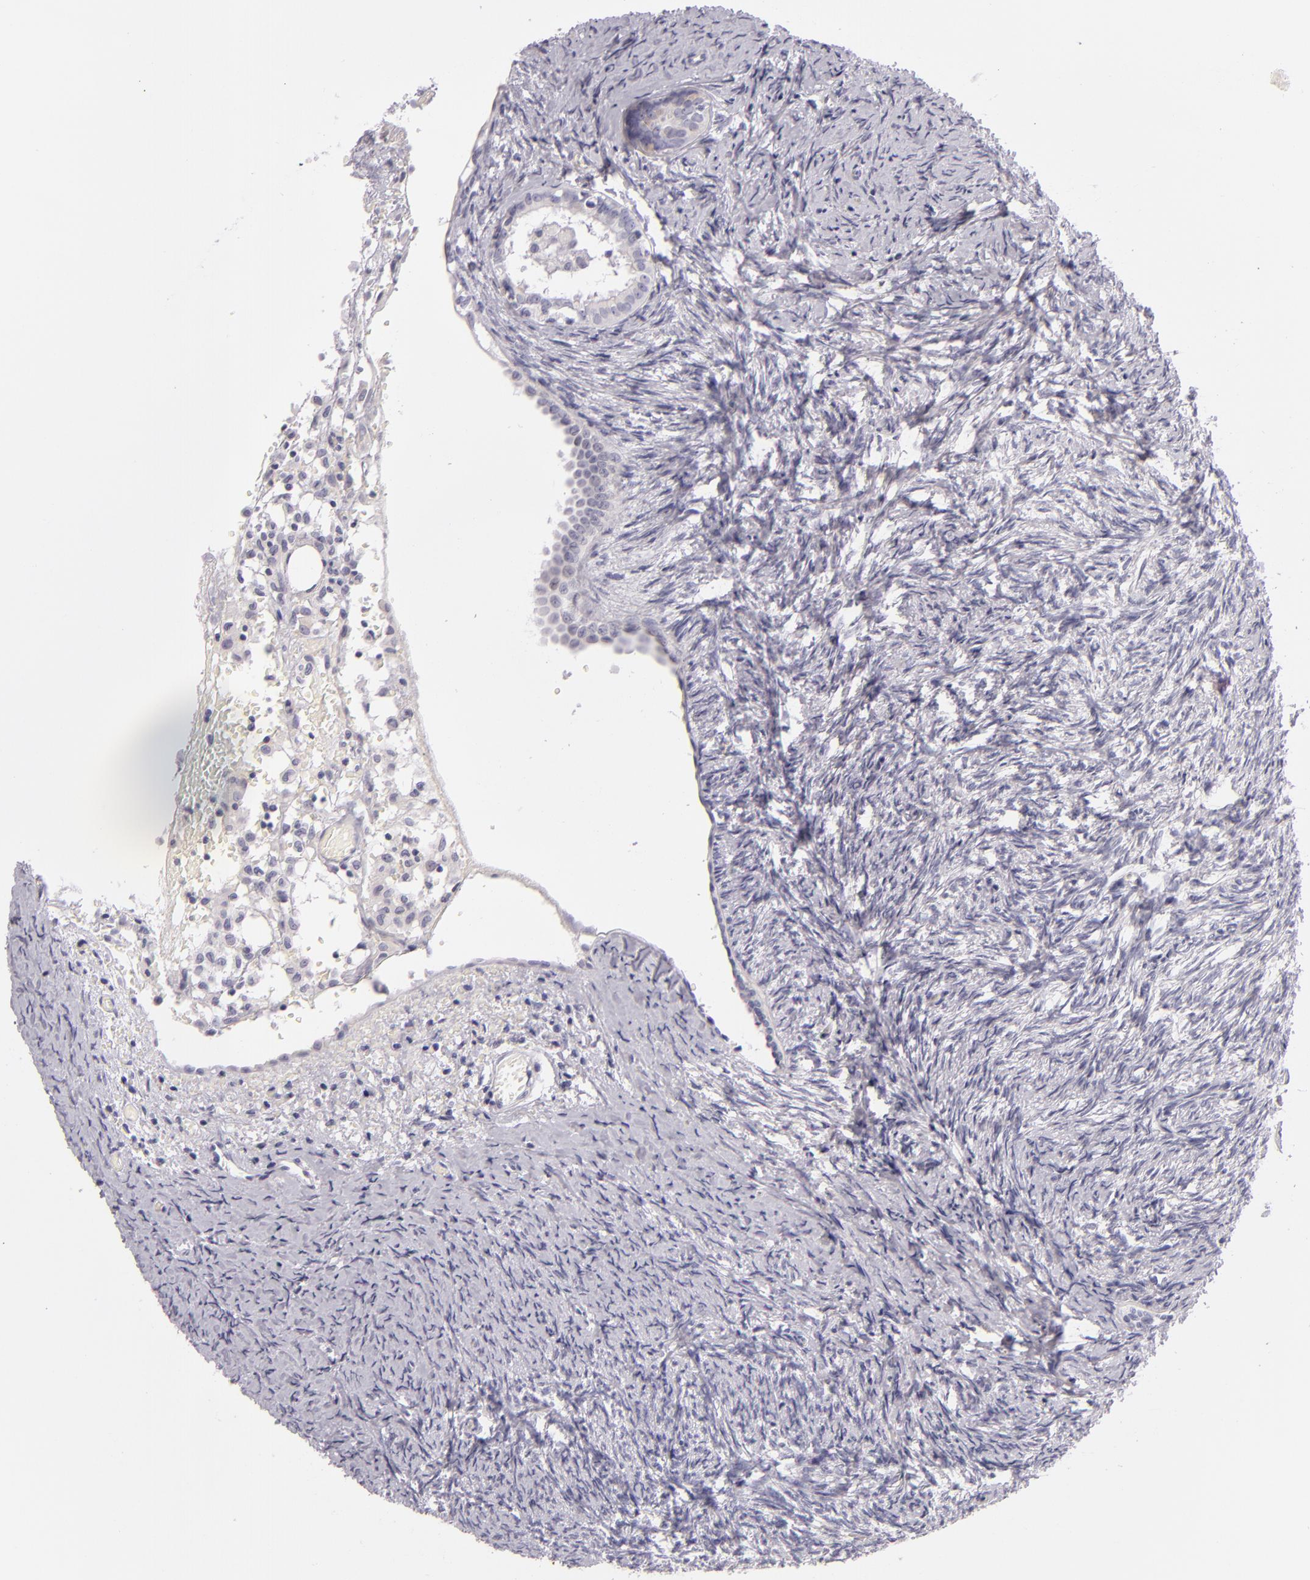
{"staining": {"intensity": "negative", "quantity": "none", "location": "none"}, "tissue": "ovary", "cell_type": "Ovarian stroma cells", "image_type": "normal", "snomed": [{"axis": "morphology", "description": "Normal tissue, NOS"}, {"axis": "topography", "description": "Ovary"}], "caption": "DAB immunohistochemical staining of unremarkable human ovary shows no significant positivity in ovarian stroma cells.", "gene": "FAM181A", "patient": {"sex": "female", "age": 54}}